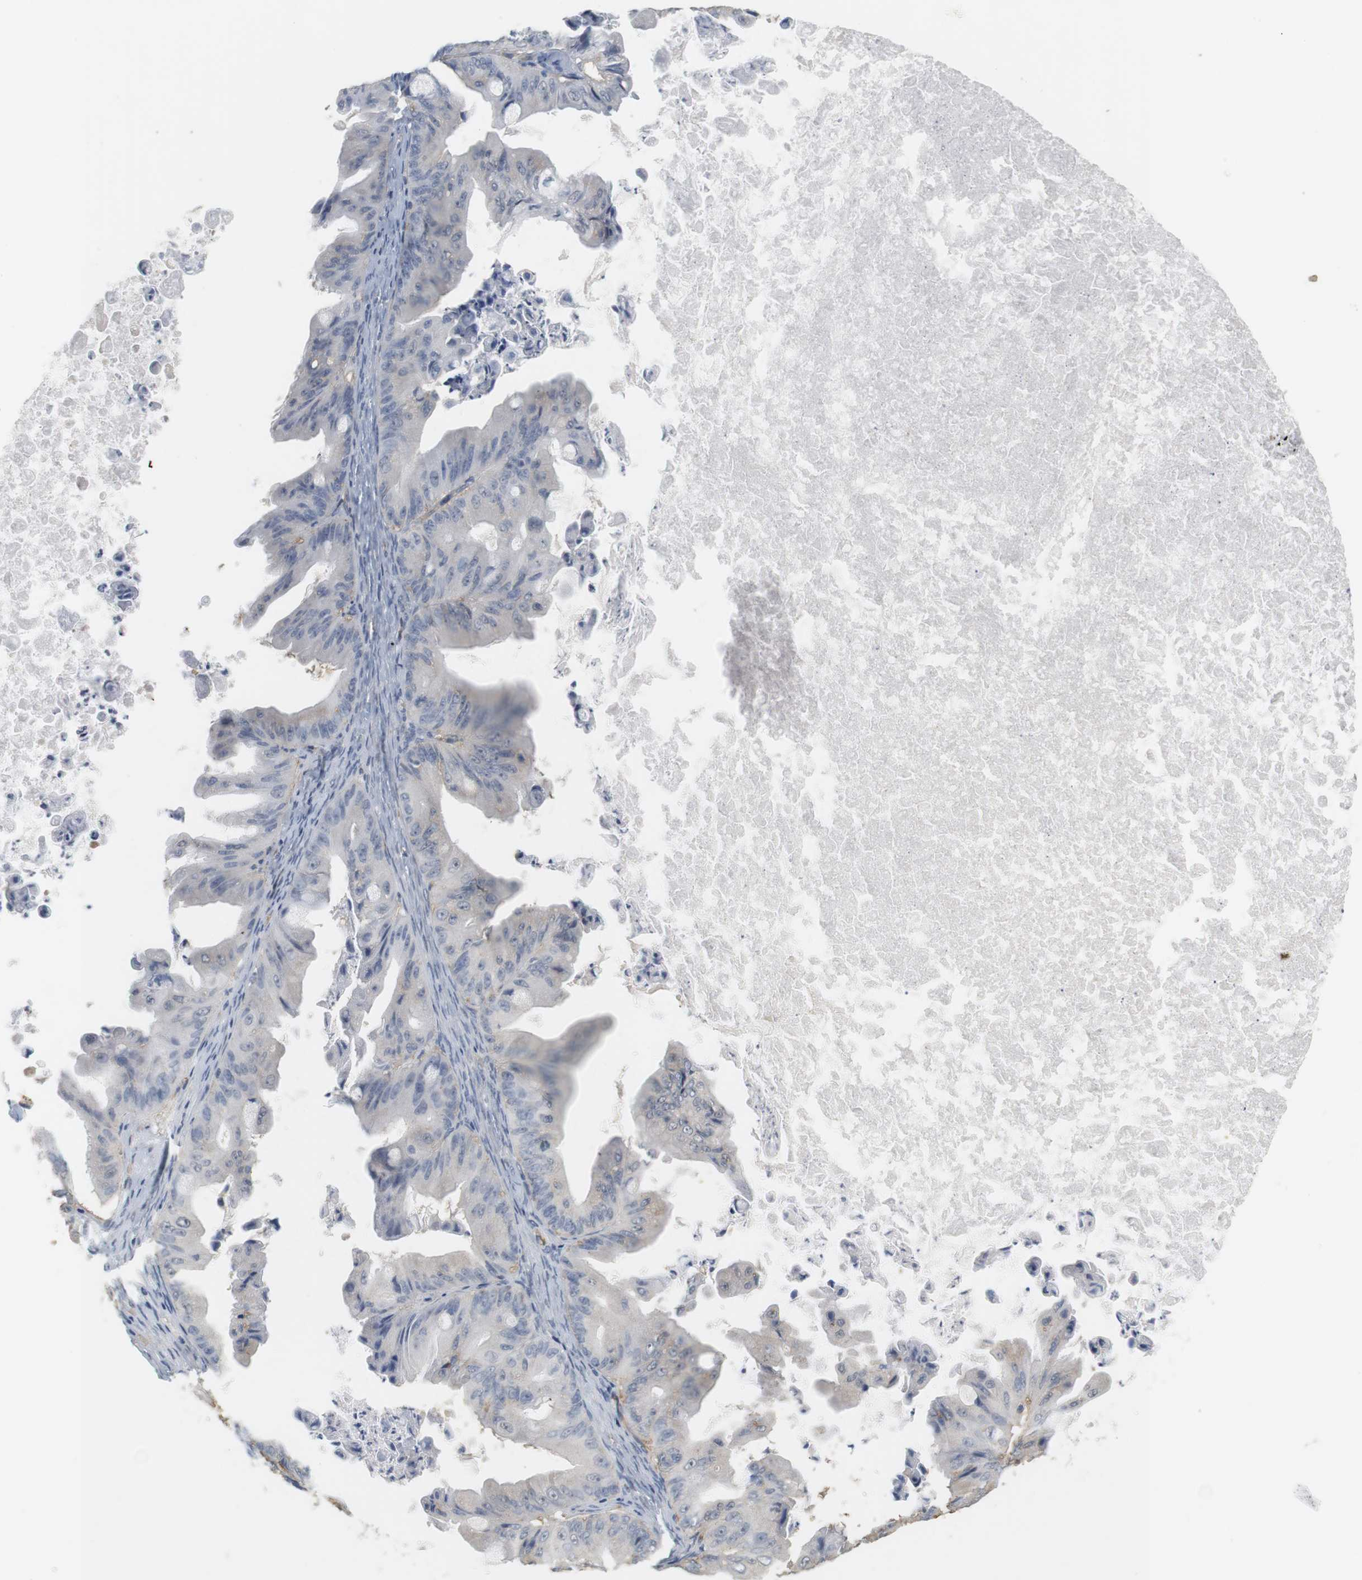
{"staining": {"intensity": "negative", "quantity": "none", "location": "none"}, "tissue": "ovarian cancer", "cell_type": "Tumor cells", "image_type": "cancer", "snomed": [{"axis": "morphology", "description": "Cystadenocarcinoma, mucinous, NOS"}, {"axis": "topography", "description": "Ovary"}], "caption": "Protein analysis of ovarian mucinous cystadenocarcinoma demonstrates no significant expression in tumor cells.", "gene": "OSR1", "patient": {"sex": "female", "age": 37}}